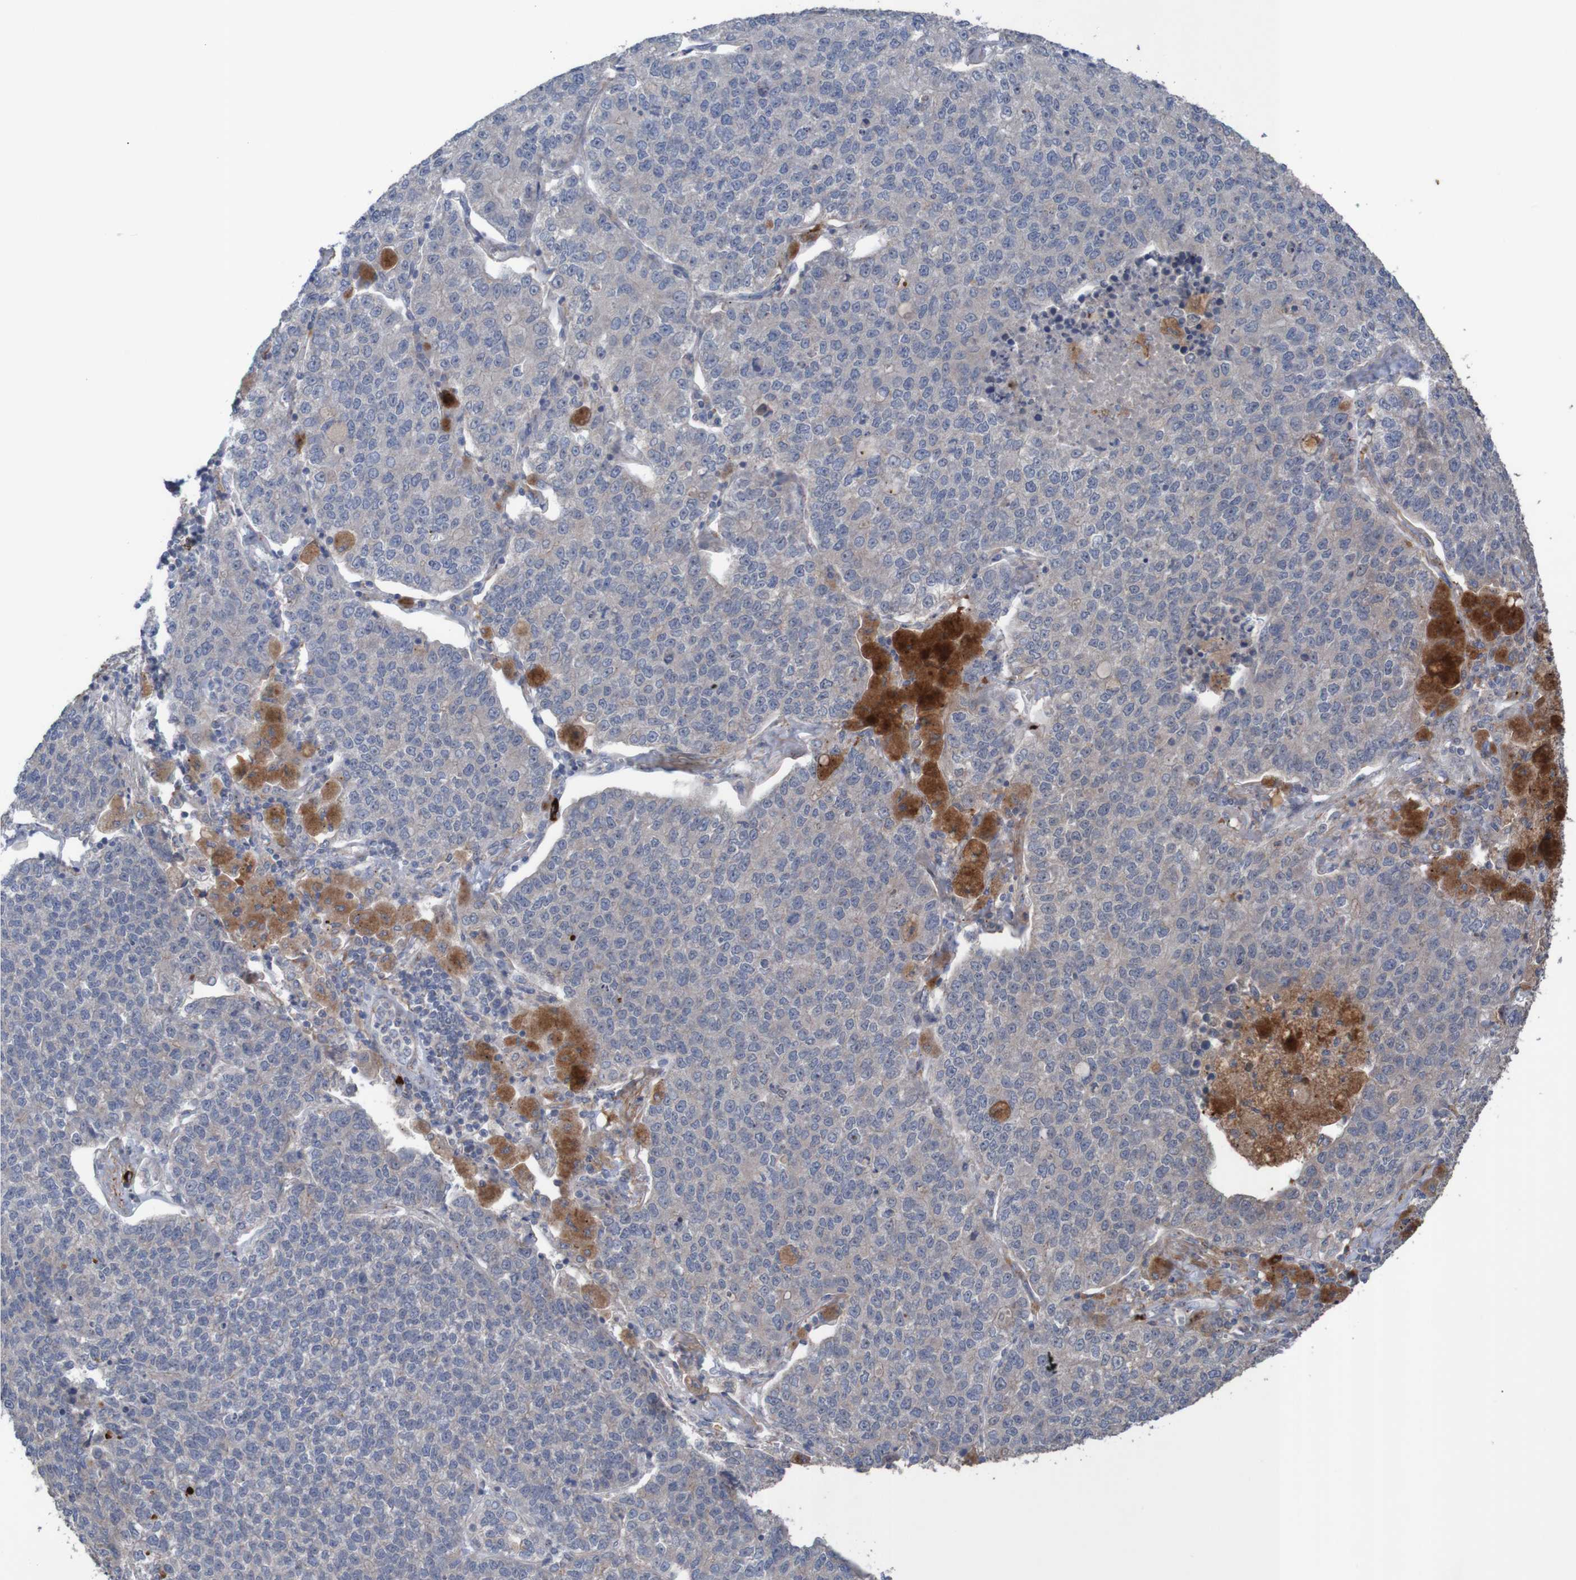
{"staining": {"intensity": "weak", "quantity": ">75%", "location": "cytoplasmic/membranous,nuclear"}, "tissue": "lung cancer", "cell_type": "Tumor cells", "image_type": "cancer", "snomed": [{"axis": "morphology", "description": "Adenocarcinoma, NOS"}, {"axis": "topography", "description": "Lung"}], "caption": "Human lung adenocarcinoma stained with a brown dye reveals weak cytoplasmic/membranous and nuclear positive expression in approximately >75% of tumor cells.", "gene": "ANGPT4", "patient": {"sex": "male", "age": 49}}